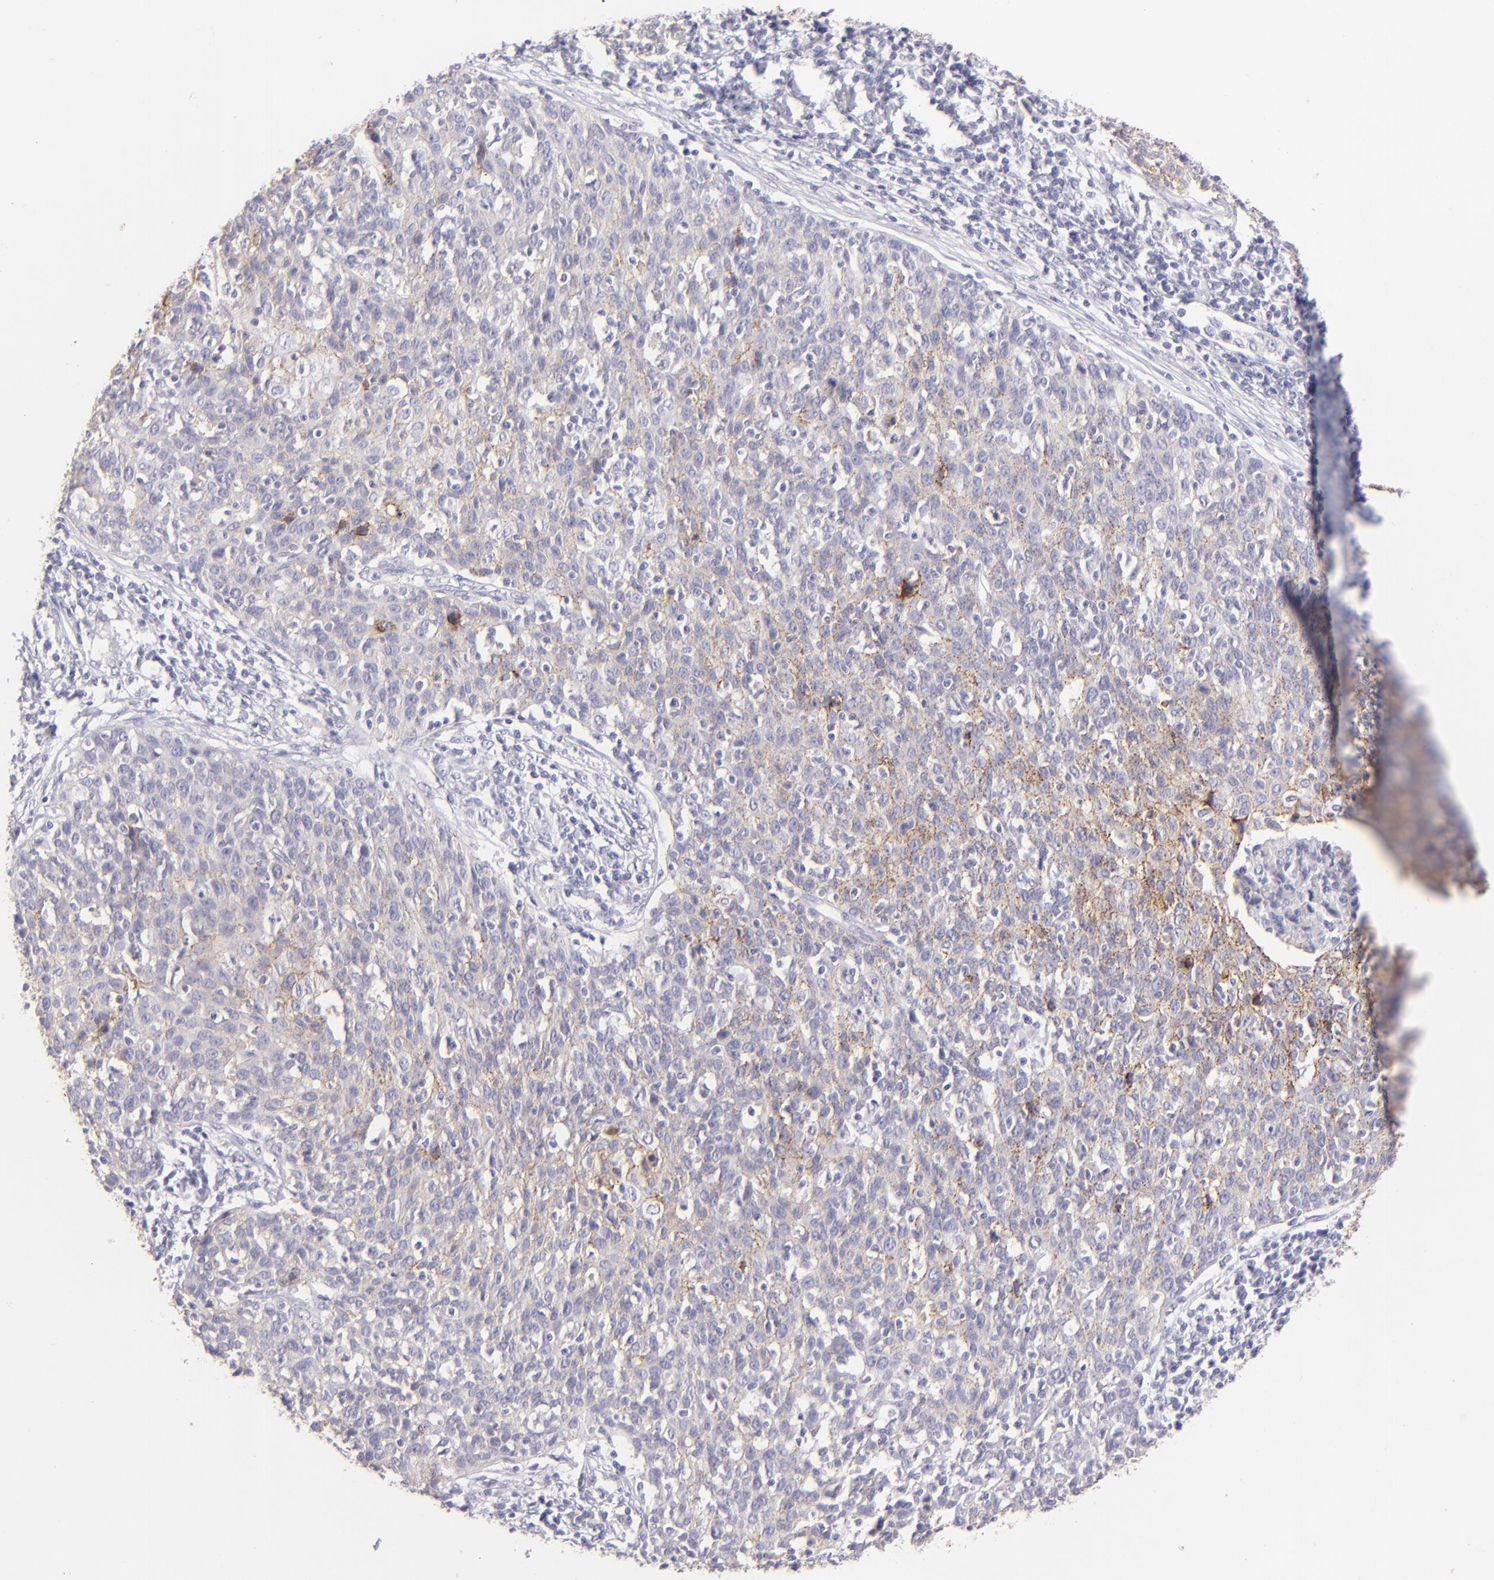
{"staining": {"intensity": "moderate", "quantity": "25%-75%", "location": "cytoplasmic/membranous"}, "tissue": "cervical cancer", "cell_type": "Tumor cells", "image_type": "cancer", "snomed": [{"axis": "morphology", "description": "Squamous cell carcinoma, NOS"}, {"axis": "topography", "description": "Cervix"}], "caption": "An immunohistochemistry (IHC) photomicrograph of neoplastic tissue is shown. Protein staining in brown highlights moderate cytoplasmic/membranous positivity in cervical squamous cell carcinoma within tumor cells. (Stains: DAB (3,3'-diaminobenzidine) in brown, nuclei in blue, Microscopy: brightfield microscopy at high magnification).", "gene": "CLDN4", "patient": {"sex": "female", "age": 38}}